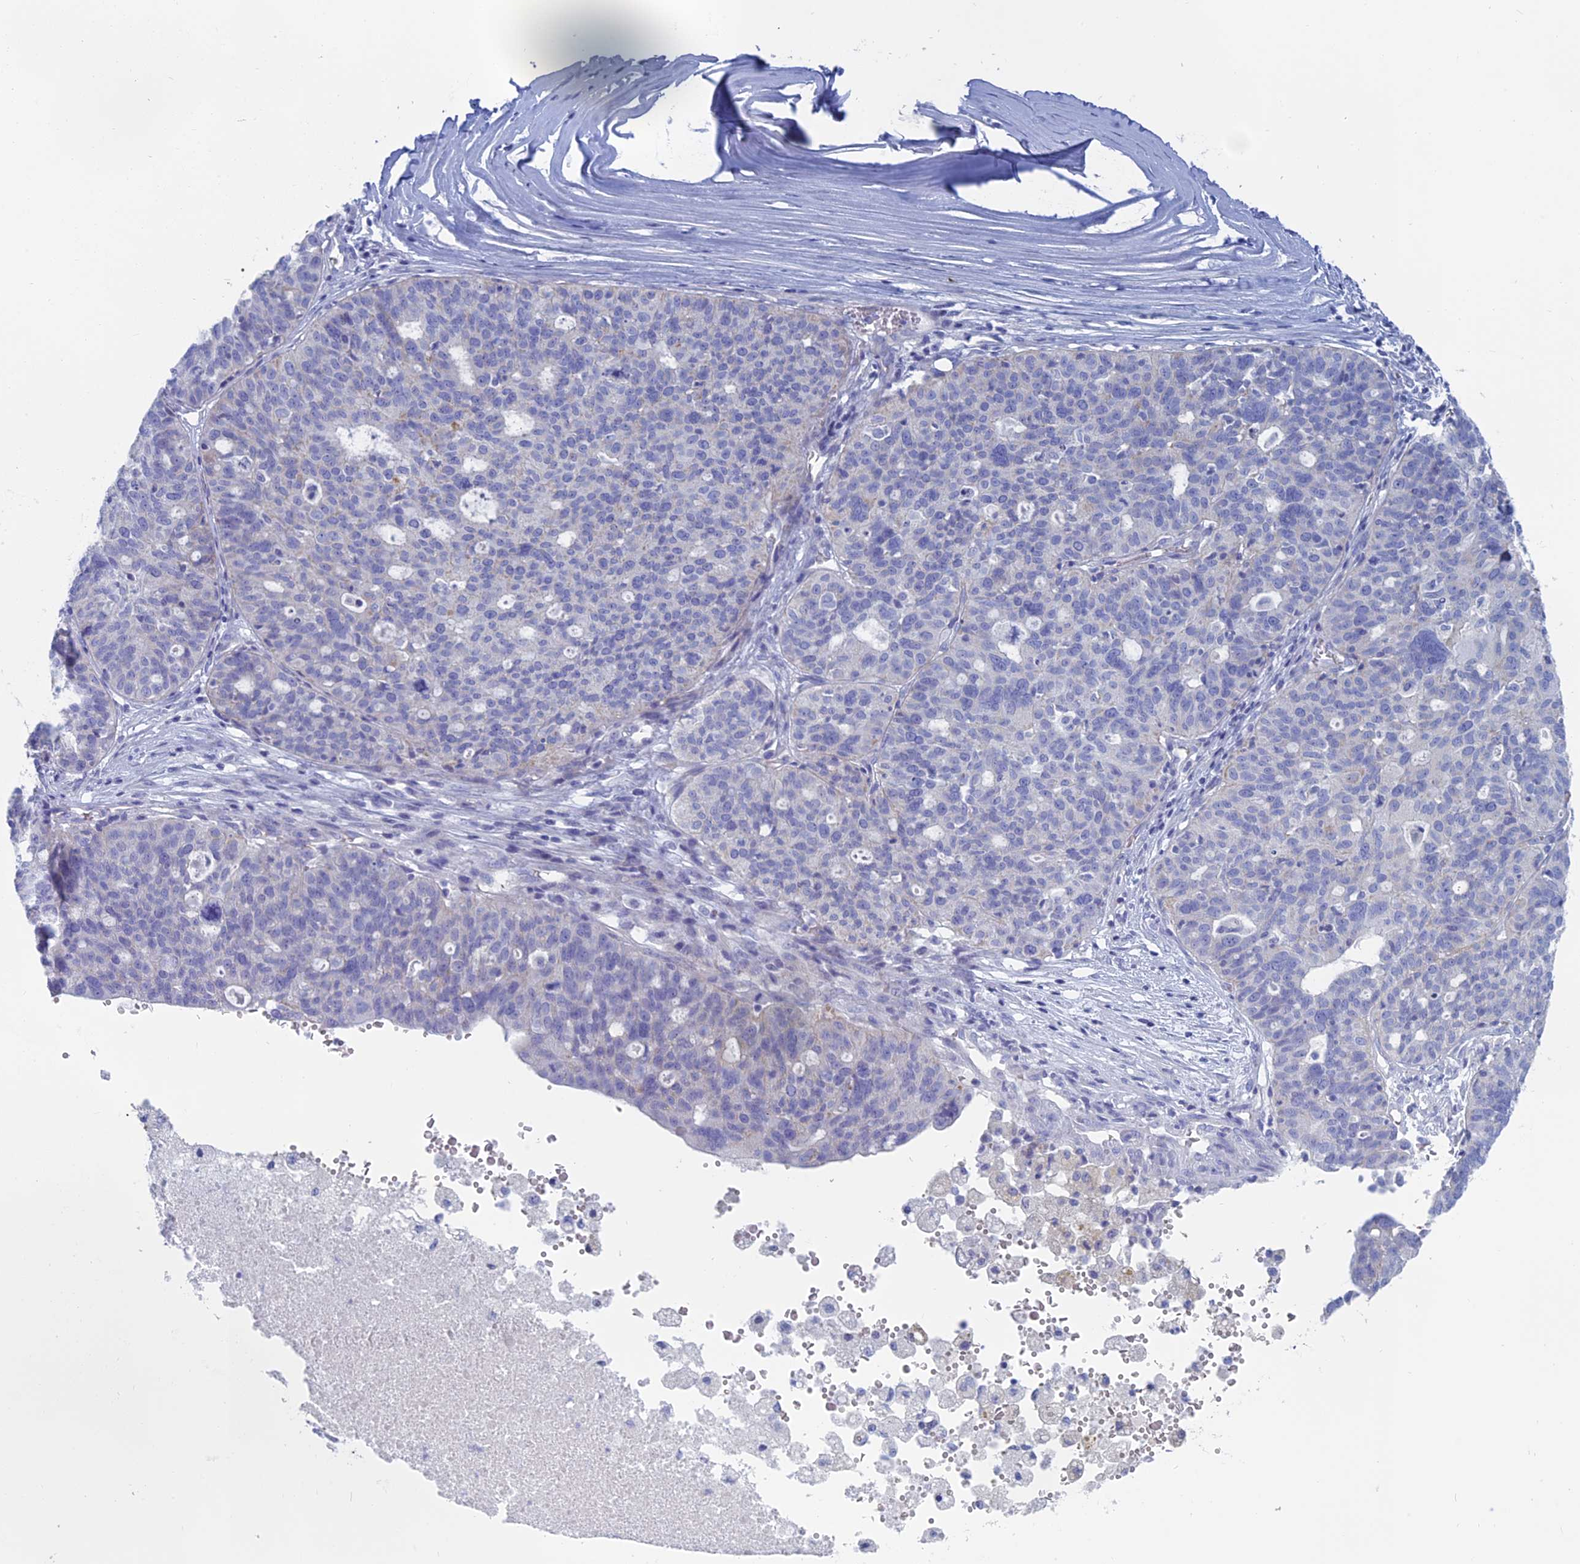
{"staining": {"intensity": "negative", "quantity": "none", "location": "none"}, "tissue": "ovarian cancer", "cell_type": "Tumor cells", "image_type": "cancer", "snomed": [{"axis": "morphology", "description": "Cystadenocarcinoma, serous, NOS"}, {"axis": "topography", "description": "Ovary"}], "caption": "Histopathology image shows no protein expression in tumor cells of ovarian serous cystadenocarcinoma tissue. The staining was performed using DAB (3,3'-diaminobenzidine) to visualize the protein expression in brown, while the nuclei were stained in blue with hematoxylin (Magnification: 20x).", "gene": "TBC1D30", "patient": {"sex": "female", "age": 59}}